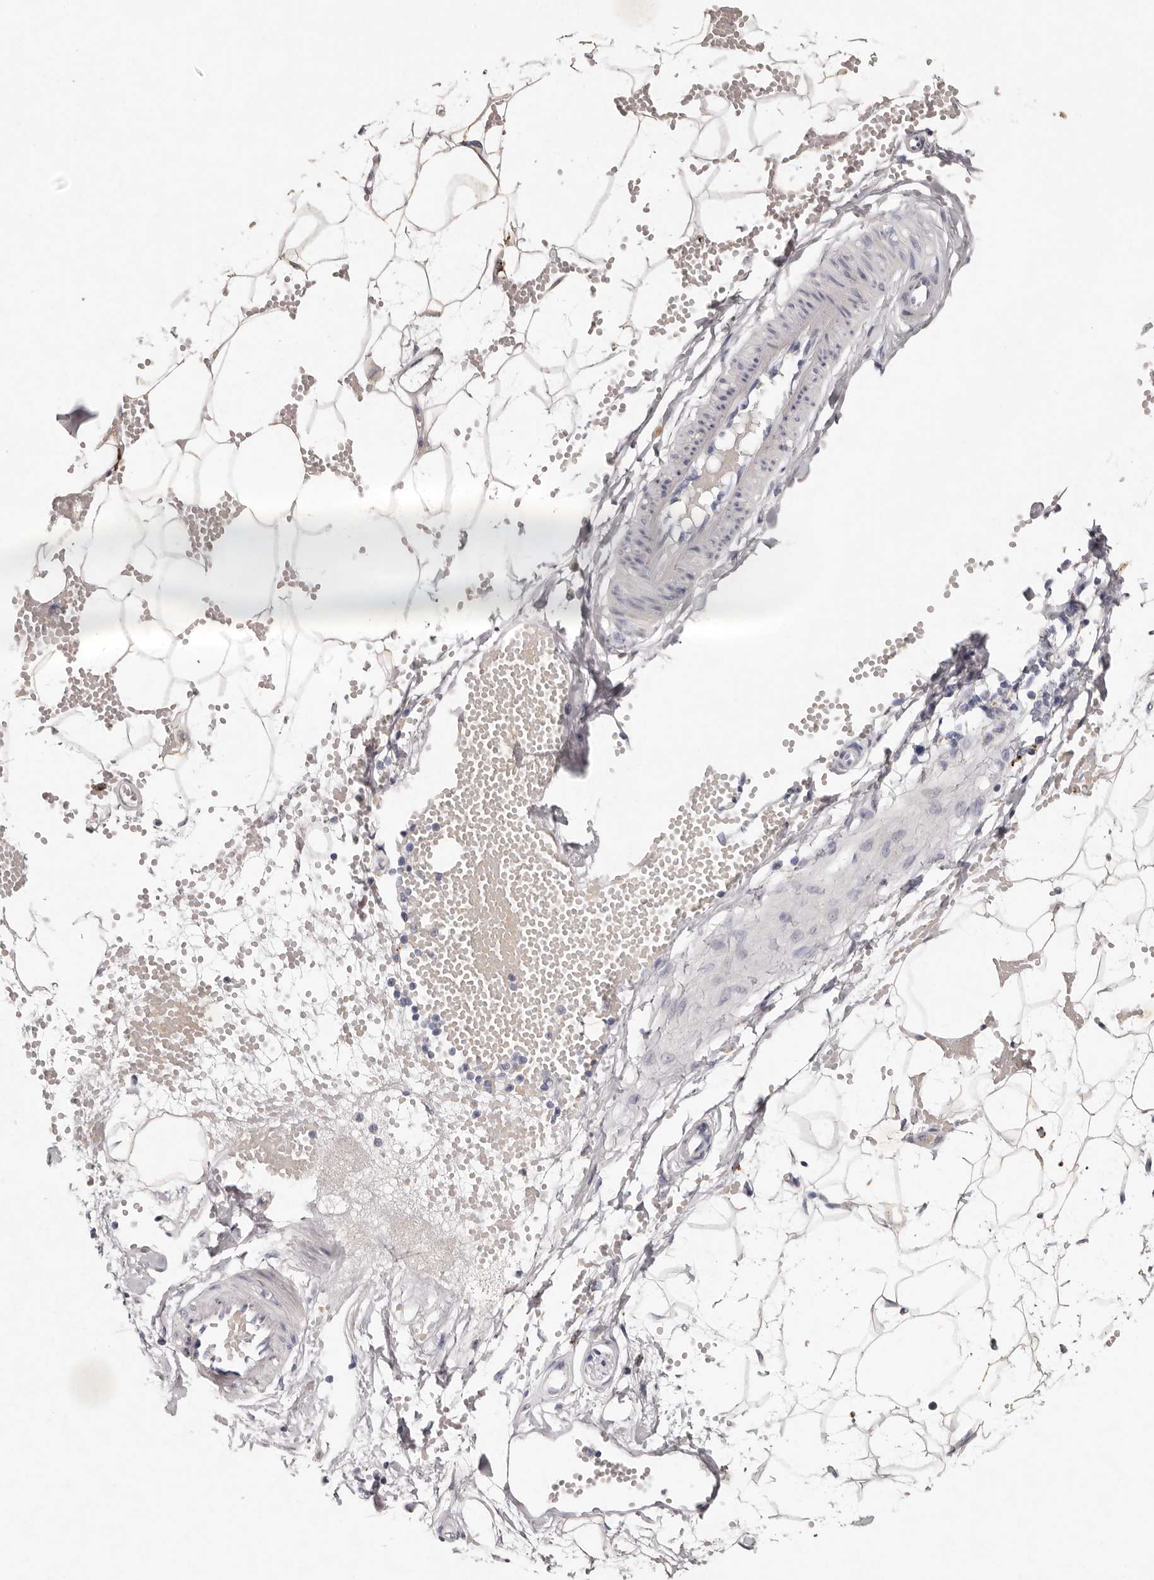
{"staining": {"intensity": "negative", "quantity": "none", "location": "none"}, "tissue": "adipose tissue", "cell_type": "Adipocytes", "image_type": "normal", "snomed": [{"axis": "morphology", "description": "Normal tissue, NOS"}, {"axis": "topography", "description": "Breast"}], "caption": "Immunohistochemistry of benign human adipose tissue shows no staining in adipocytes.", "gene": "FAM185A", "patient": {"sex": "female", "age": 23}}